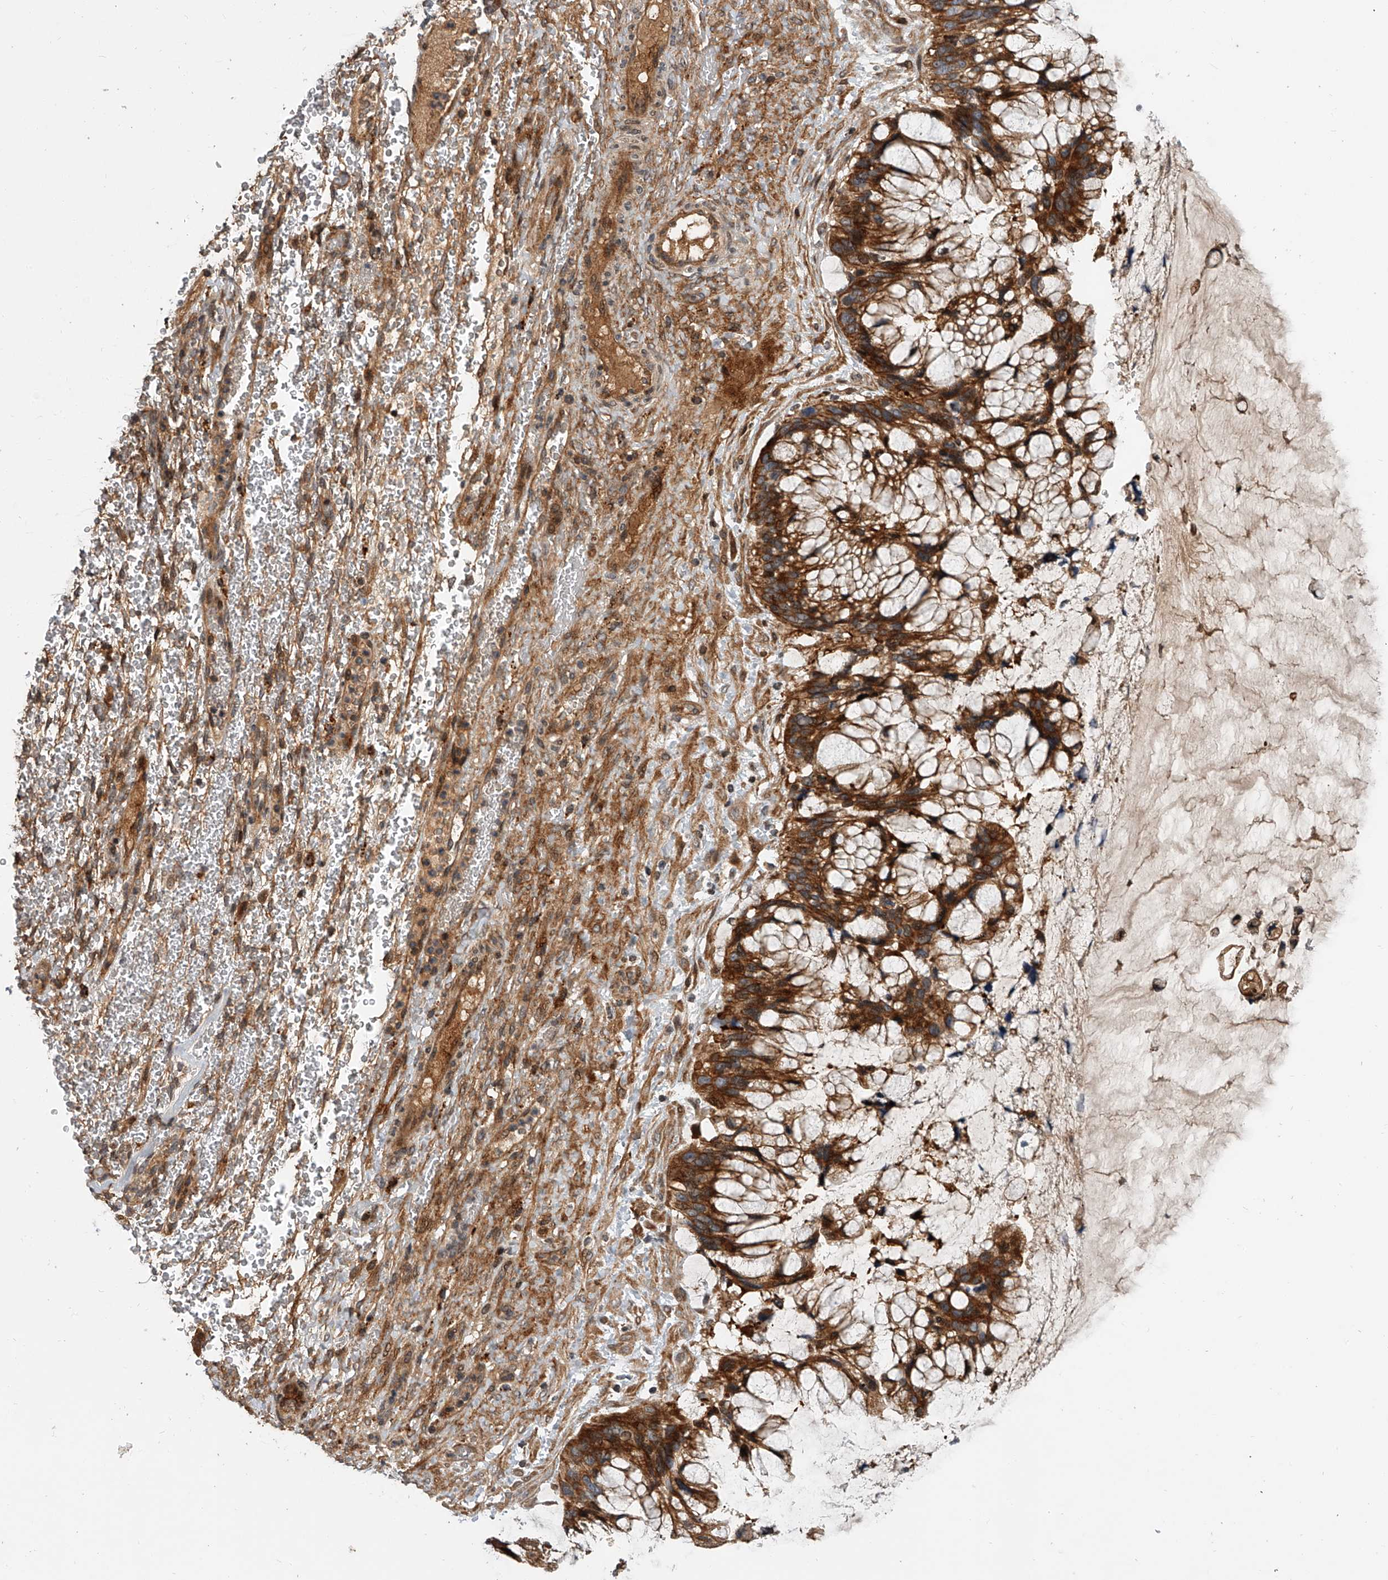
{"staining": {"intensity": "strong", "quantity": ">75%", "location": "cytoplasmic/membranous"}, "tissue": "ovarian cancer", "cell_type": "Tumor cells", "image_type": "cancer", "snomed": [{"axis": "morphology", "description": "Cystadenocarcinoma, mucinous, NOS"}, {"axis": "topography", "description": "Ovary"}], "caption": "The photomicrograph displays staining of ovarian mucinous cystadenocarcinoma, revealing strong cytoplasmic/membranous protein positivity (brown color) within tumor cells.", "gene": "USP47", "patient": {"sex": "female", "age": 37}}